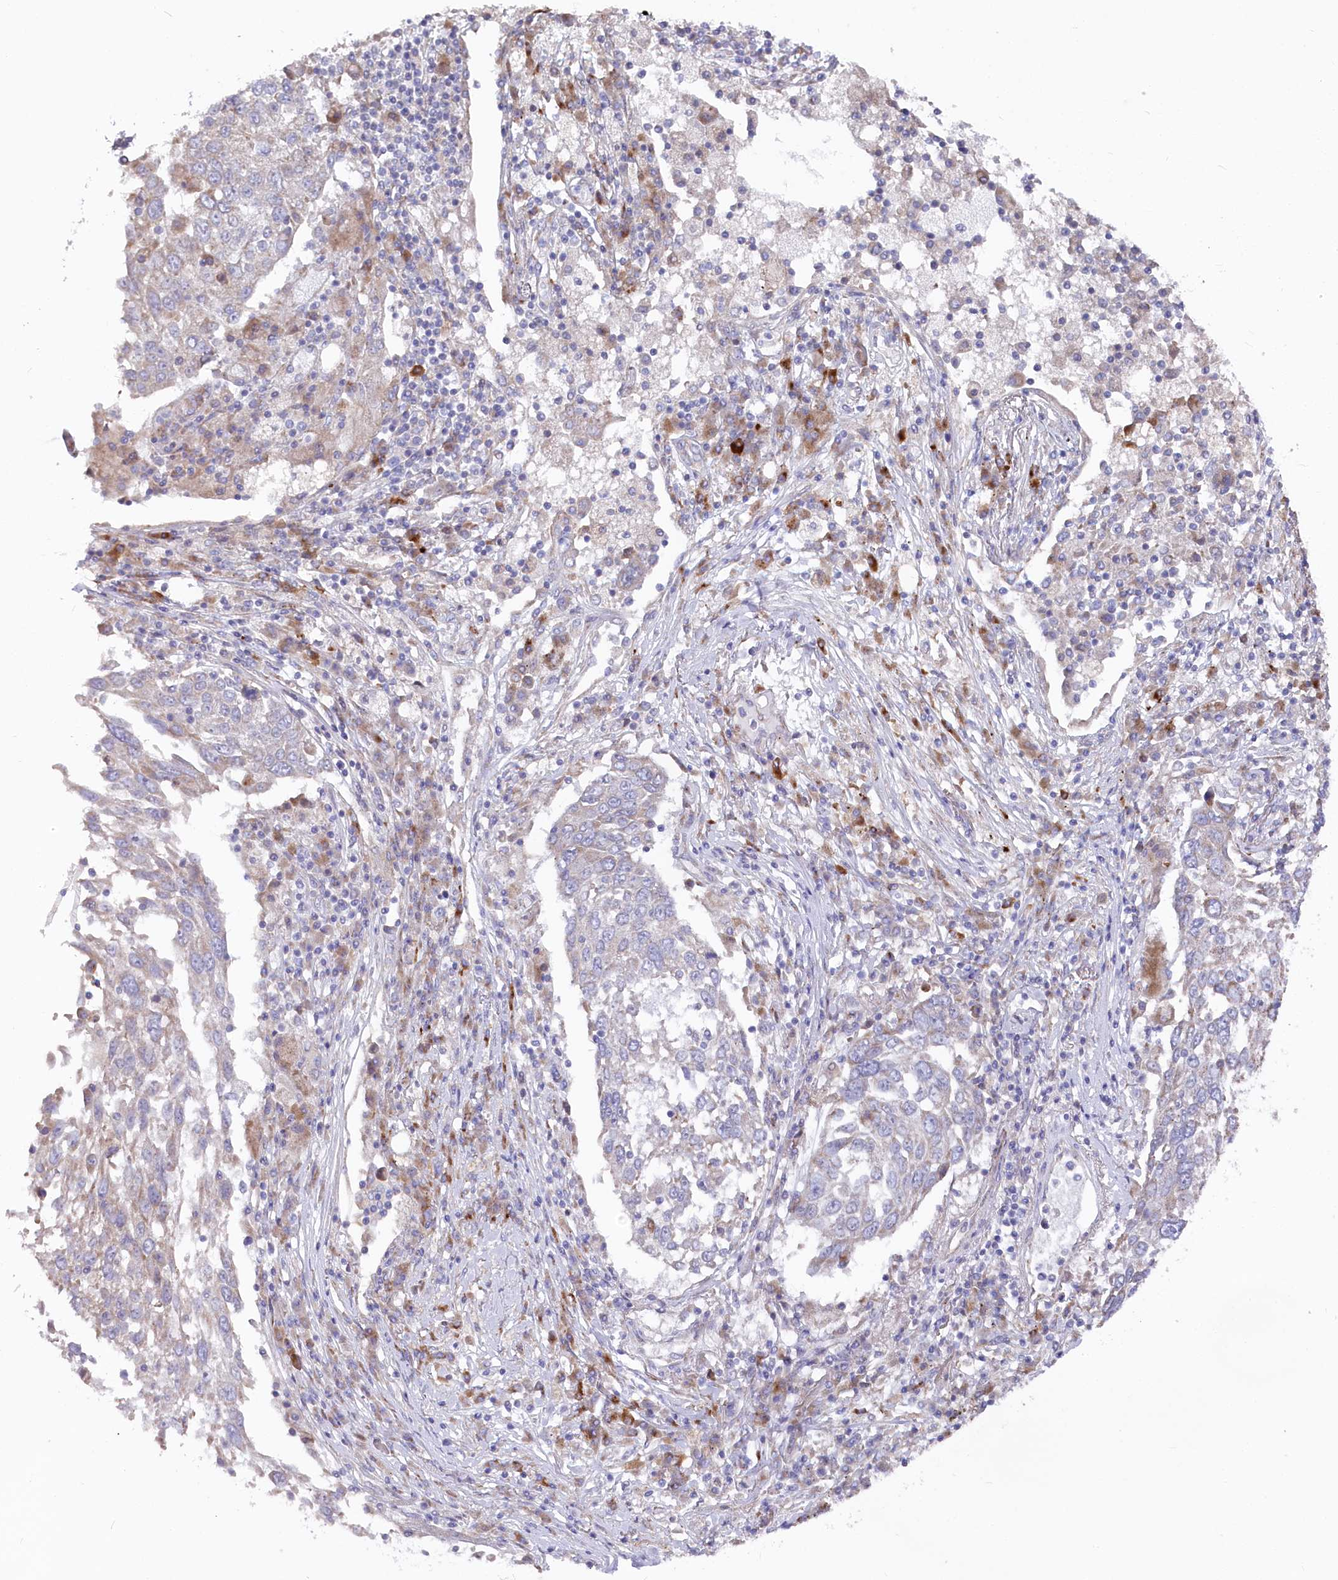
{"staining": {"intensity": "negative", "quantity": "none", "location": "none"}, "tissue": "lung cancer", "cell_type": "Tumor cells", "image_type": "cancer", "snomed": [{"axis": "morphology", "description": "Squamous cell carcinoma, NOS"}, {"axis": "topography", "description": "Lung"}], "caption": "Image shows no significant protein expression in tumor cells of lung cancer (squamous cell carcinoma).", "gene": "POGLUT1", "patient": {"sex": "male", "age": 65}}